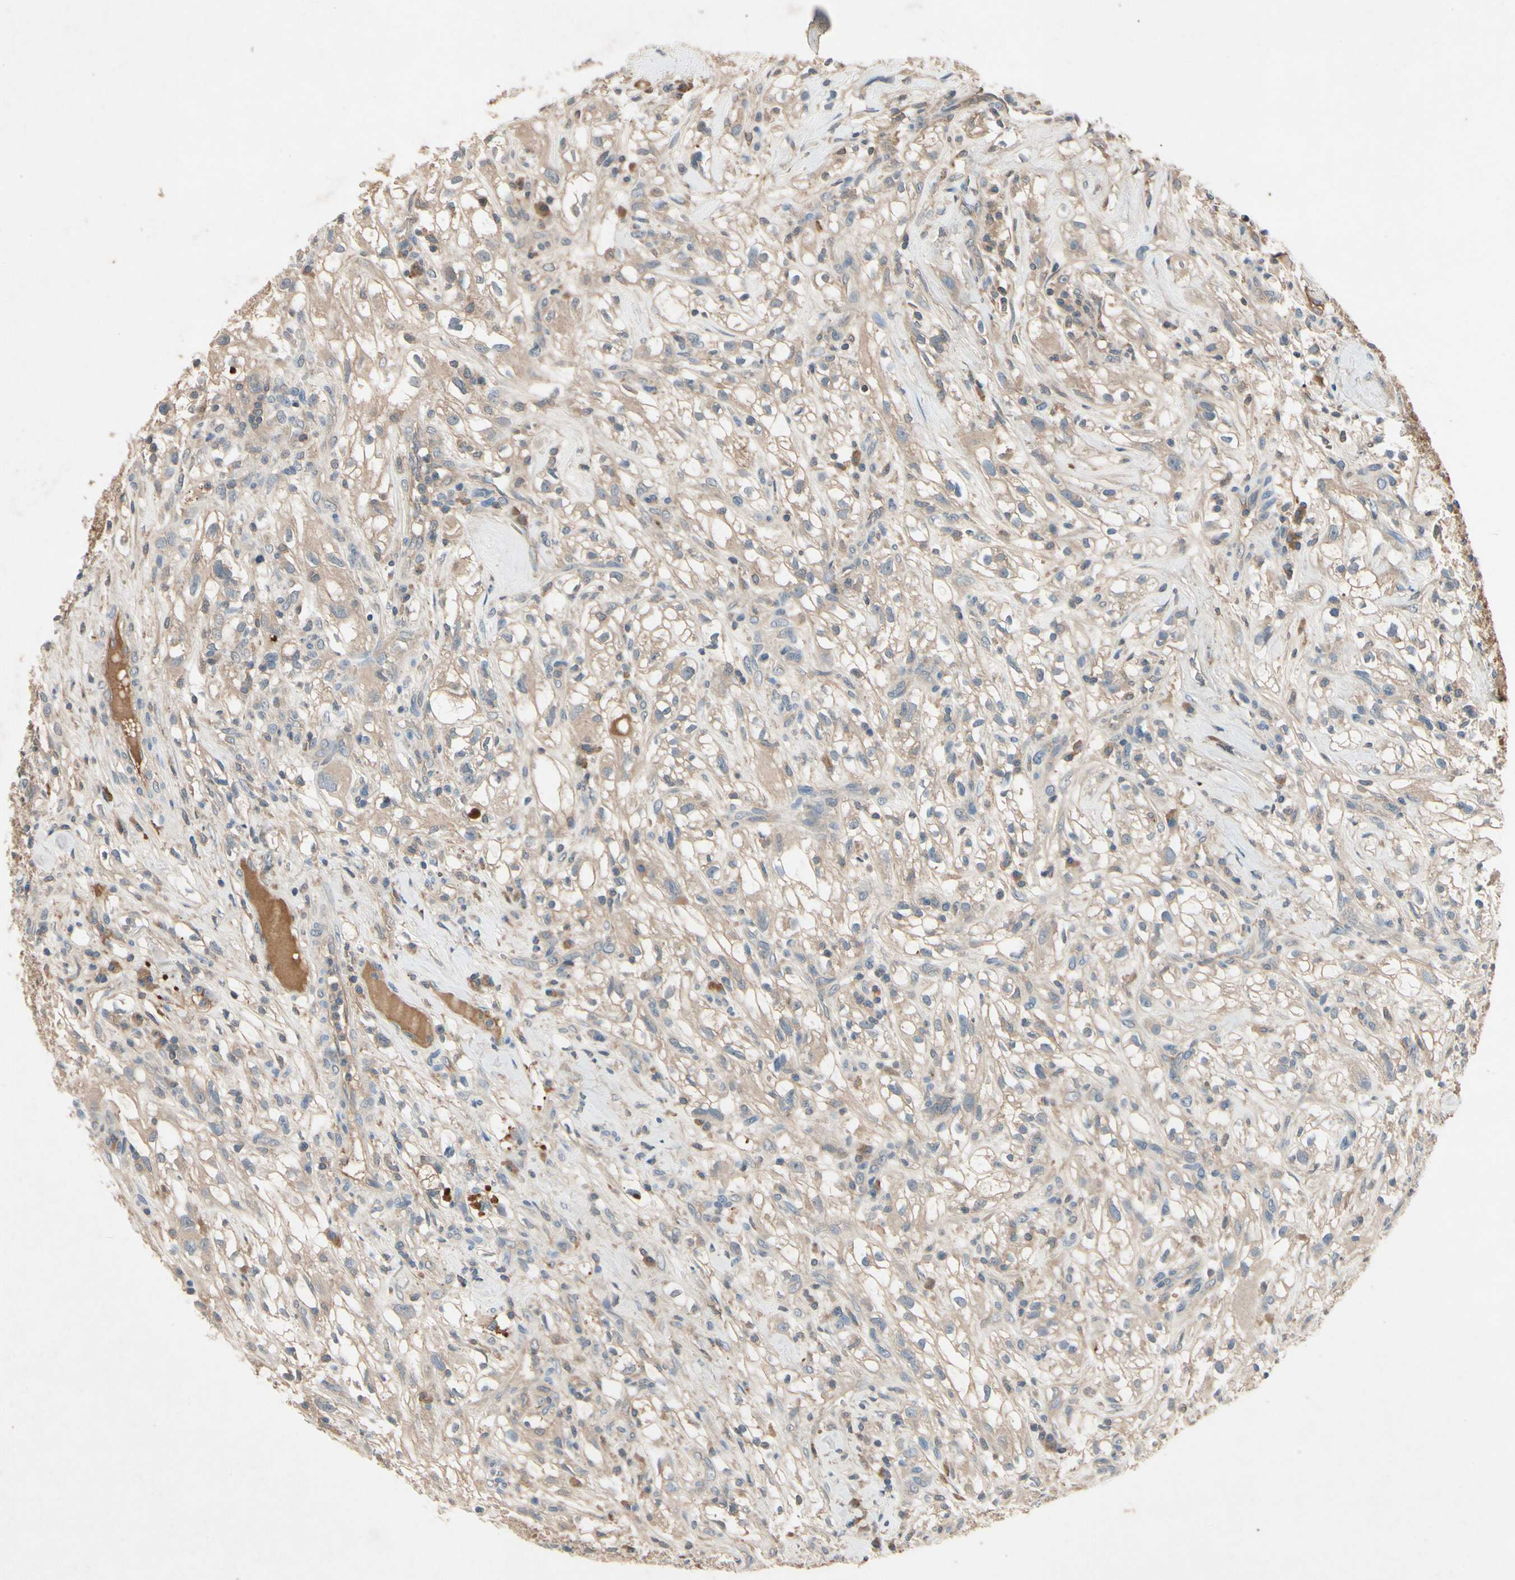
{"staining": {"intensity": "weak", "quantity": ">75%", "location": "cytoplasmic/membranous"}, "tissue": "renal cancer", "cell_type": "Tumor cells", "image_type": "cancer", "snomed": [{"axis": "morphology", "description": "Adenocarcinoma, NOS"}, {"axis": "topography", "description": "Kidney"}], "caption": "DAB immunohistochemical staining of adenocarcinoma (renal) exhibits weak cytoplasmic/membranous protein staining in about >75% of tumor cells.", "gene": "IL1RL1", "patient": {"sex": "female", "age": 60}}